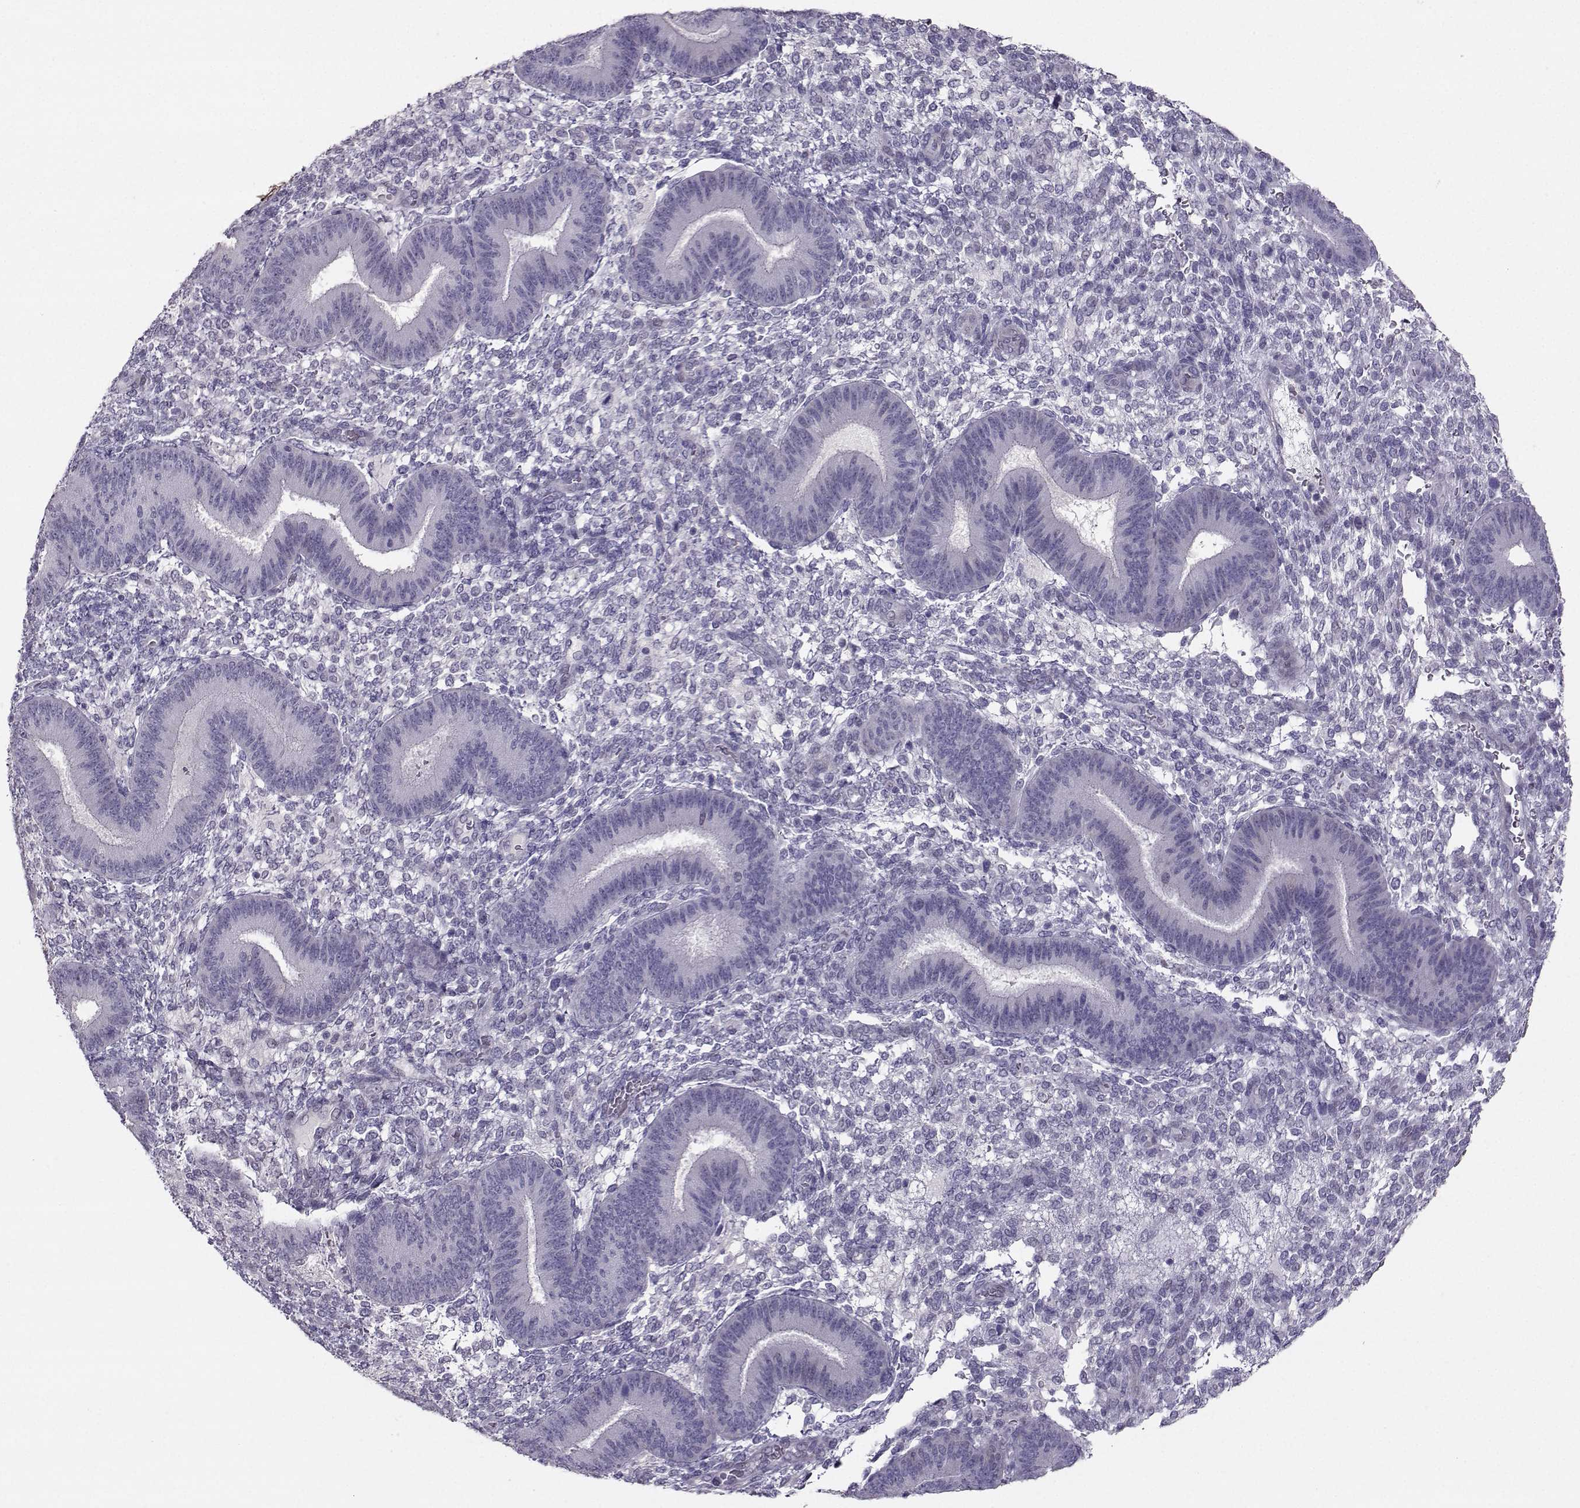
{"staining": {"intensity": "negative", "quantity": "none", "location": "none"}, "tissue": "endometrium", "cell_type": "Cells in endometrial stroma", "image_type": "normal", "snomed": [{"axis": "morphology", "description": "Normal tissue, NOS"}, {"axis": "topography", "description": "Endometrium"}], "caption": "Photomicrograph shows no significant protein positivity in cells in endometrial stroma of benign endometrium.", "gene": "CARTPT", "patient": {"sex": "female", "age": 39}}